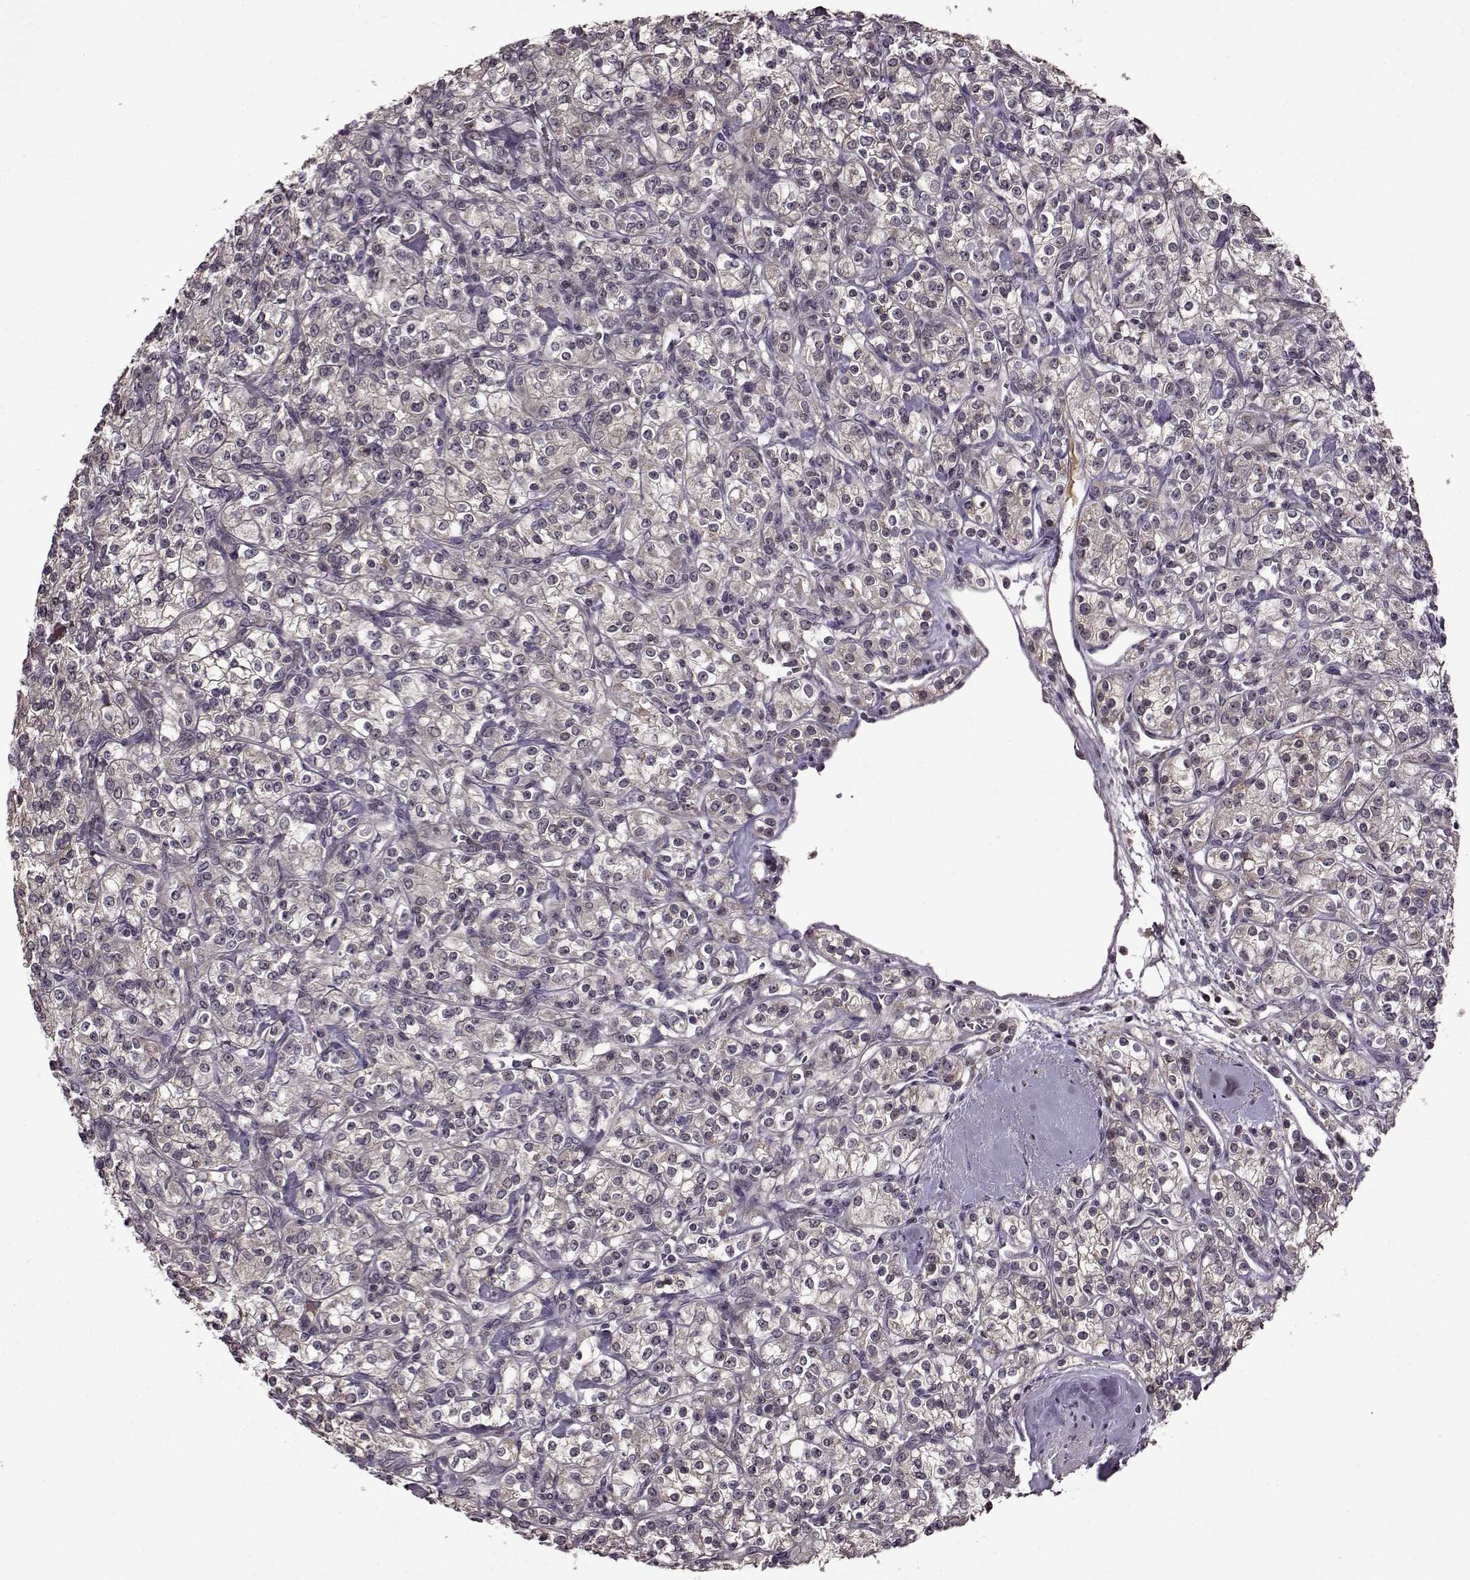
{"staining": {"intensity": "negative", "quantity": "none", "location": "none"}, "tissue": "renal cancer", "cell_type": "Tumor cells", "image_type": "cancer", "snomed": [{"axis": "morphology", "description": "Adenocarcinoma, NOS"}, {"axis": "topography", "description": "Kidney"}], "caption": "Micrograph shows no protein expression in tumor cells of renal adenocarcinoma tissue.", "gene": "MAIP1", "patient": {"sex": "male", "age": 77}}